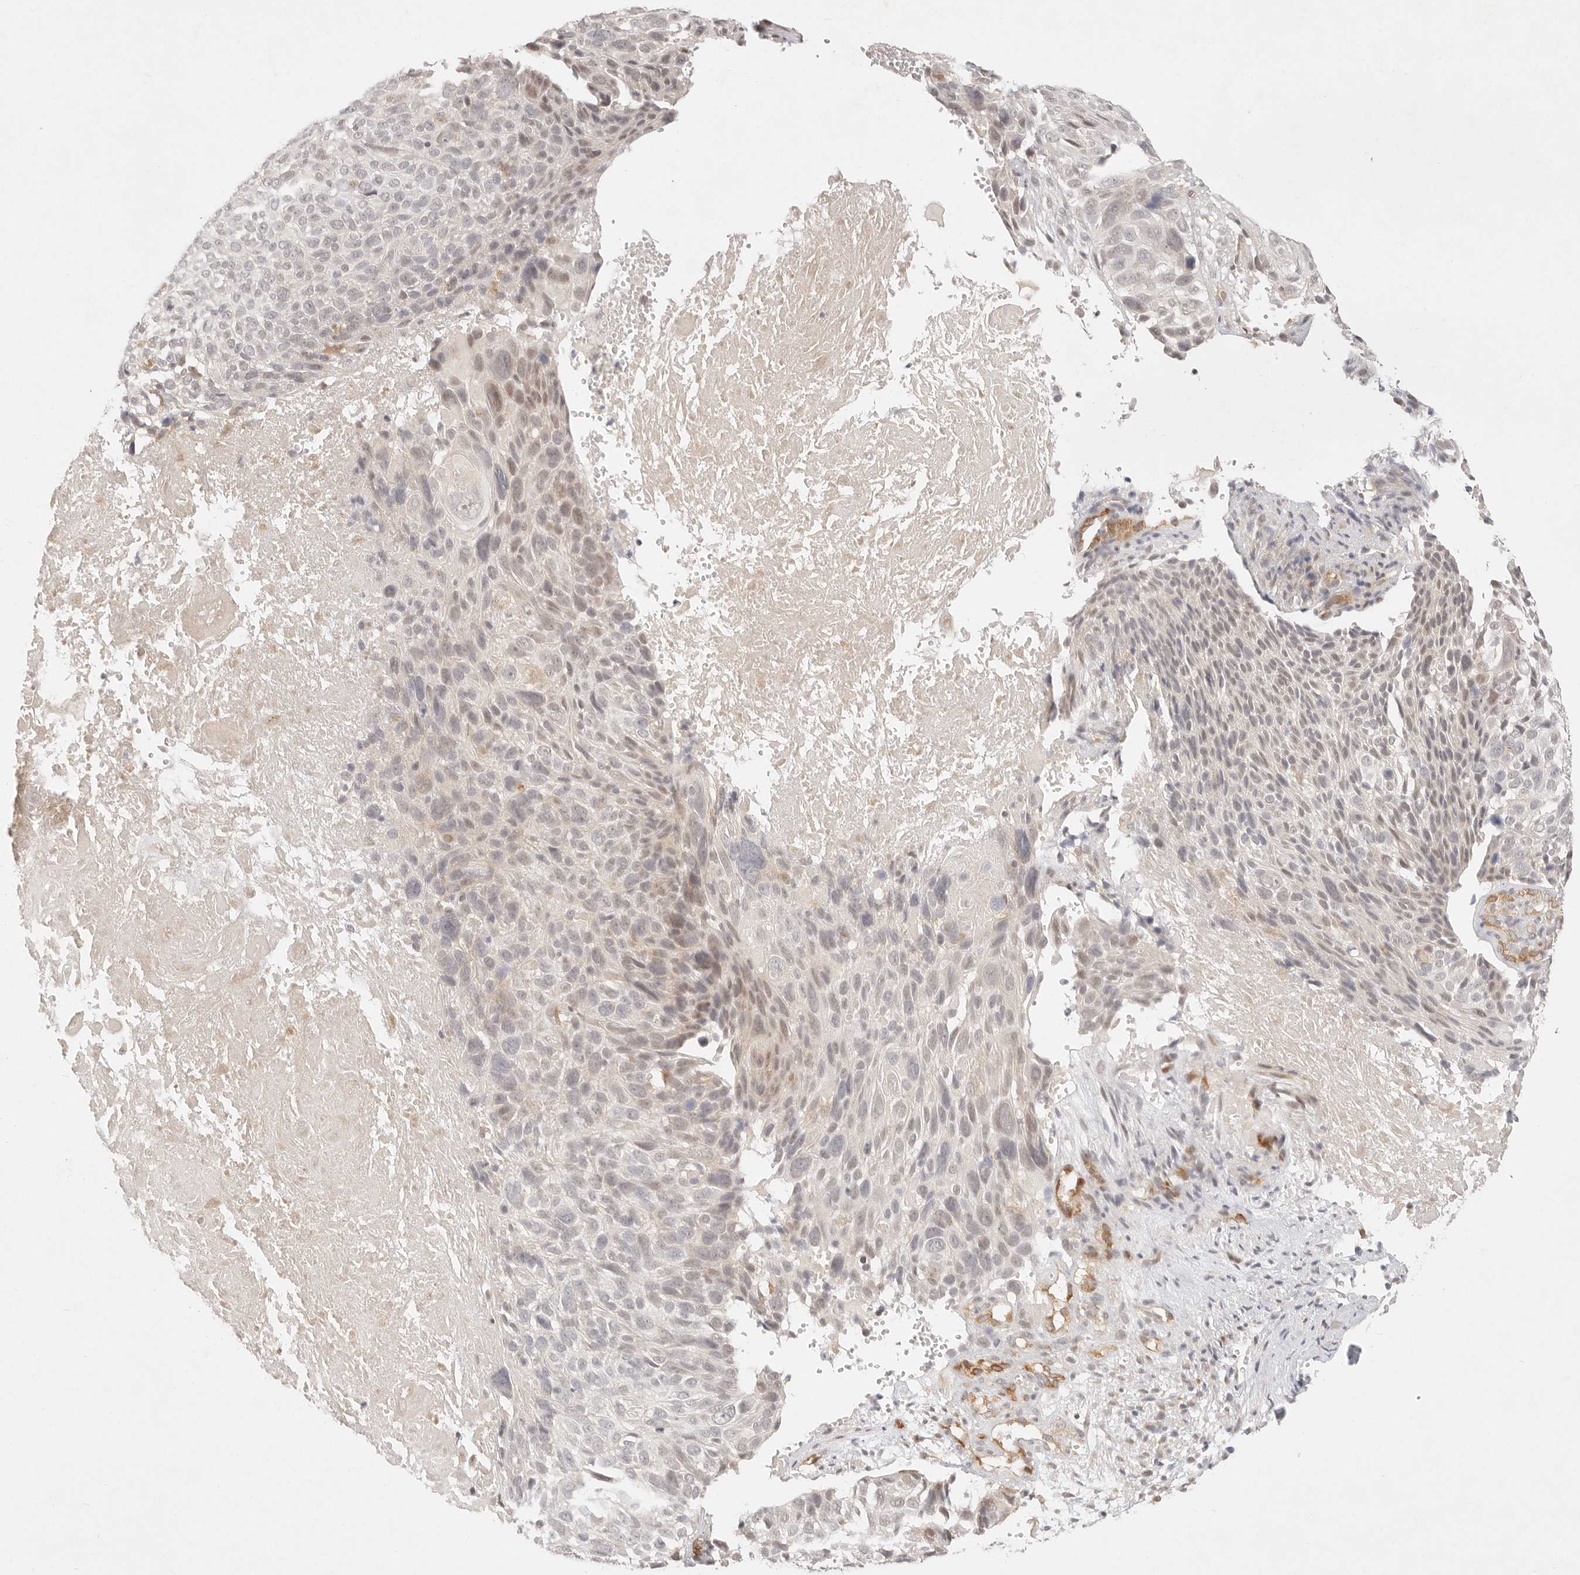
{"staining": {"intensity": "weak", "quantity": "<25%", "location": "nuclear"}, "tissue": "cervical cancer", "cell_type": "Tumor cells", "image_type": "cancer", "snomed": [{"axis": "morphology", "description": "Squamous cell carcinoma, NOS"}, {"axis": "topography", "description": "Cervix"}], "caption": "IHC image of neoplastic tissue: cervical cancer stained with DAB shows no significant protein staining in tumor cells. Nuclei are stained in blue.", "gene": "GPR156", "patient": {"sex": "female", "age": 74}}